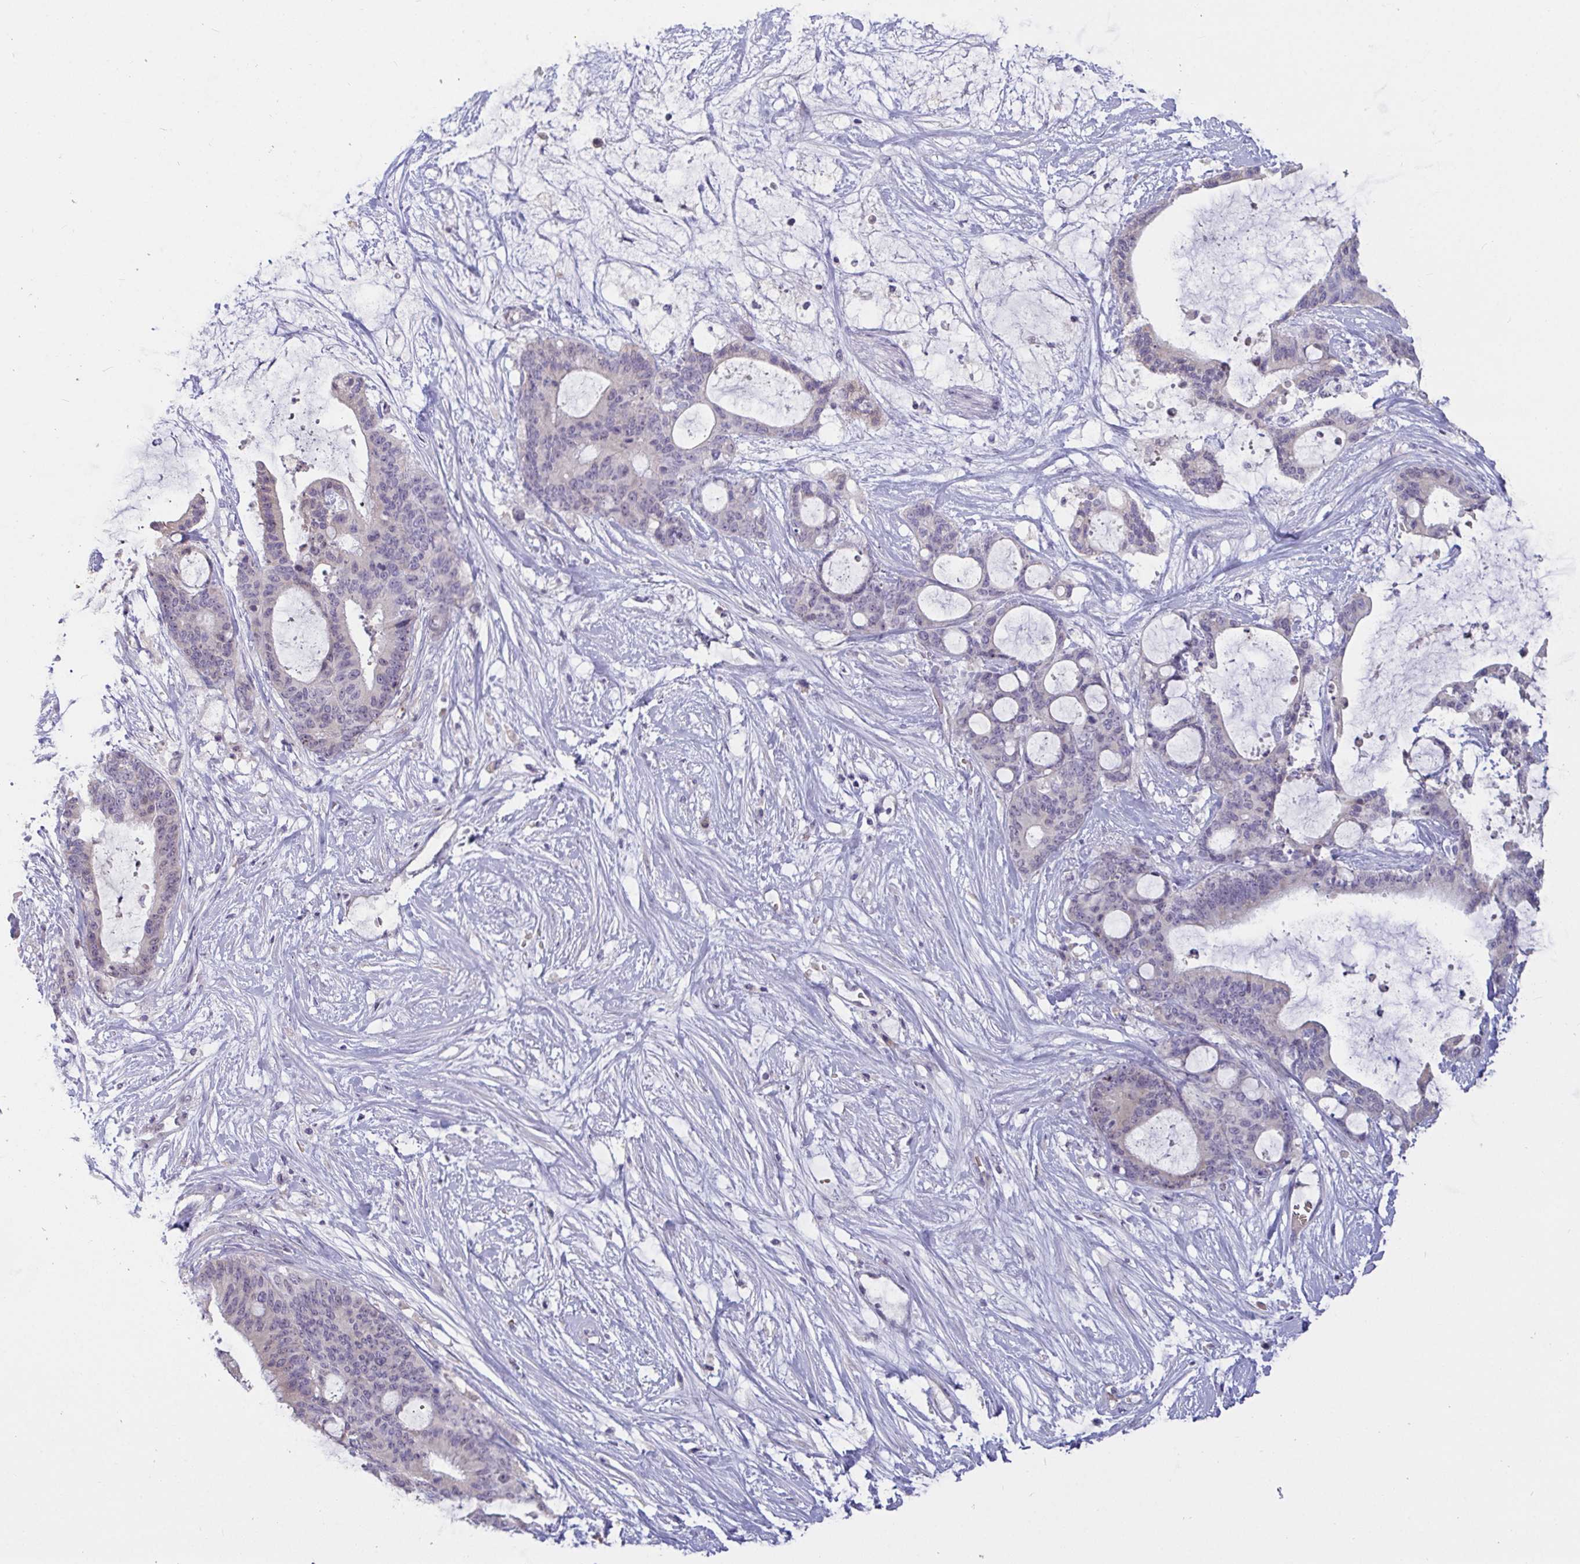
{"staining": {"intensity": "negative", "quantity": "none", "location": "none"}, "tissue": "liver cancer", "cell_type": "Tumor cells", "image_type": "cancer", "snomed": [{"axis": "morphology", "description": "Normal tissue, NOS"}, {"axis": "morphology", "description": "Cholangiocarcinoma"}, {"axis": "topography", "description": "Liver"}, {"axis": "topography", "description": "Peripheral nerve tissue"}], "caption": "Tumor cells show no significant protein positivity in liver cancer.", "gene": "MYC", "patient": {"sex": "female", "age": 73}}